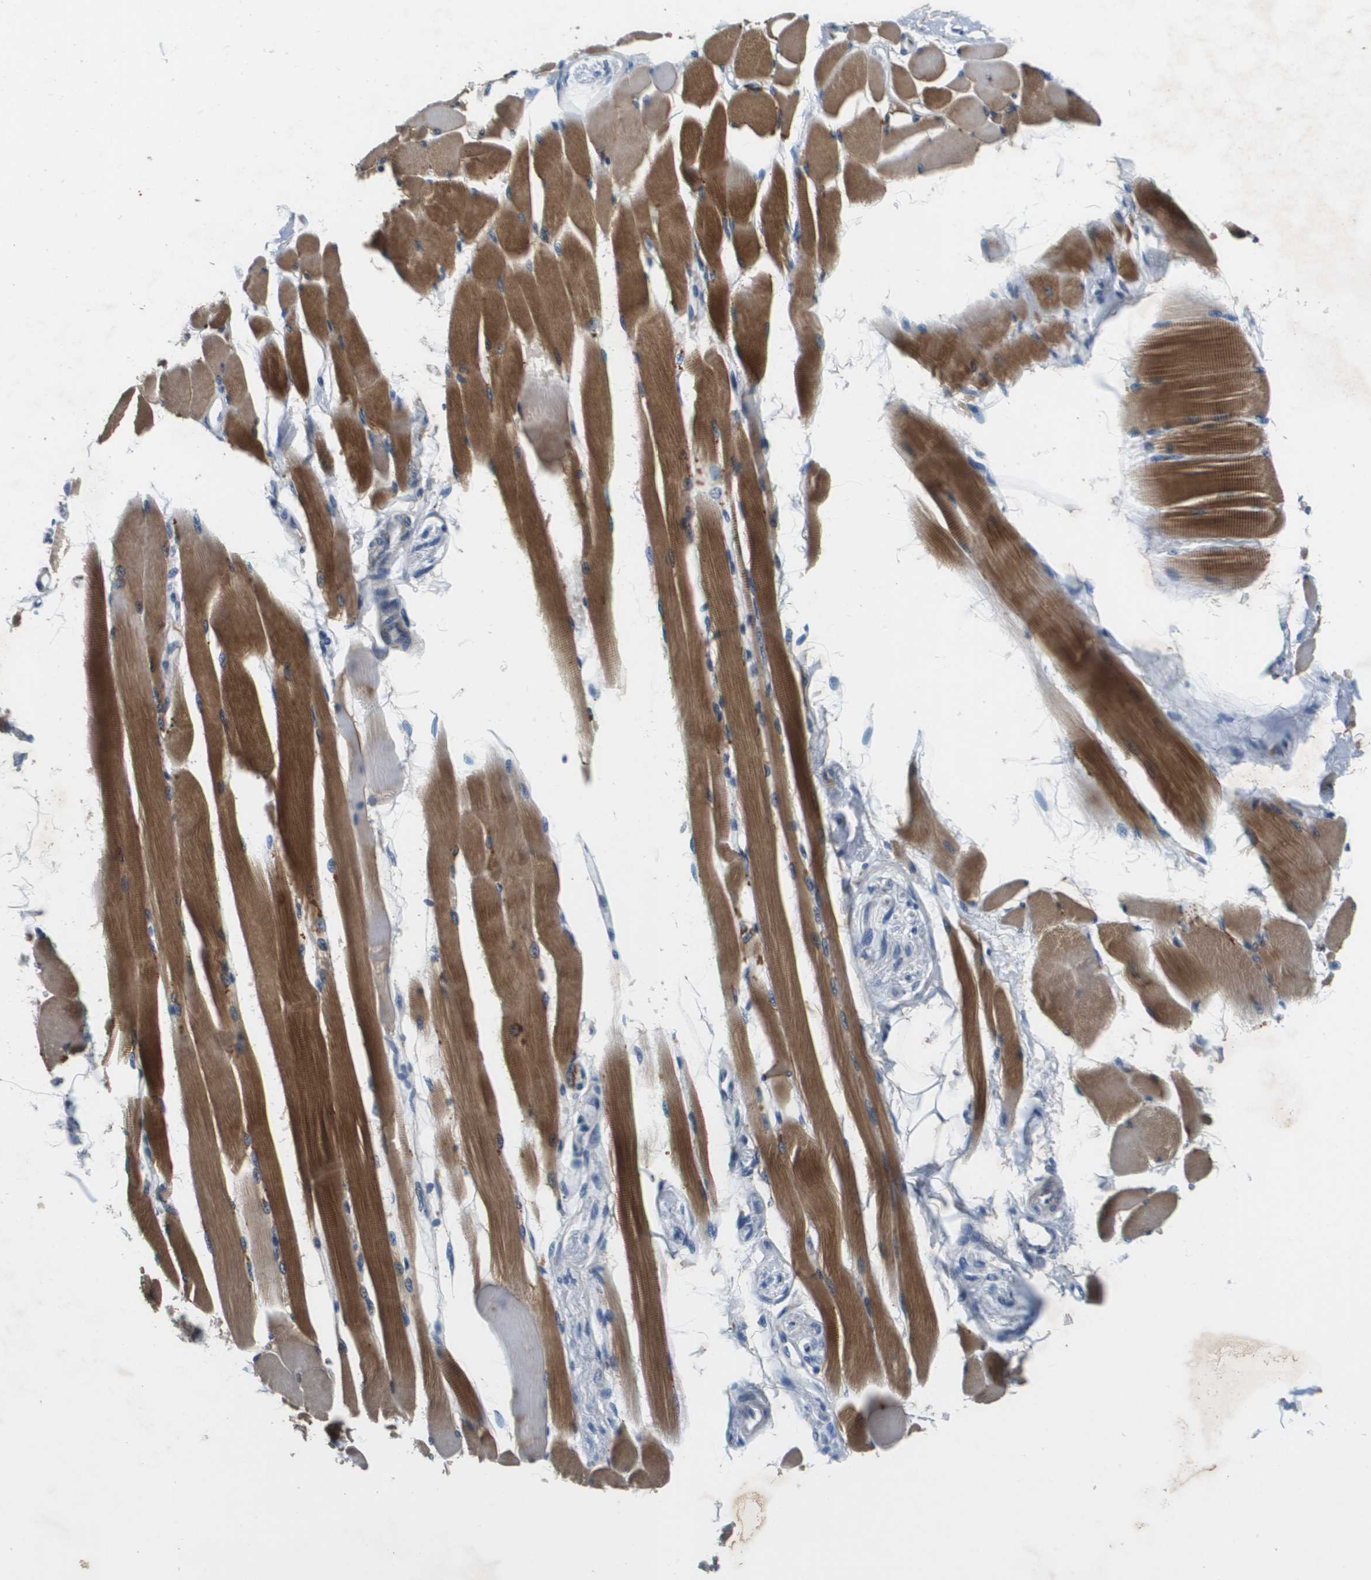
{"staining": {"intensity": "strong", "quantity": ">75%", "location": "cytoplasmic/membranous"}, "tissue": "skeletal muscle", "cell_type": "Myocytes", "image_type": "normal", "snomed": [{"axis": "morphology", "description": "Normal tissue, NOS"}, {"axis": "topography", "description": "Skeletal muscle"}, {"axis": "topography", "description": "Peripheral nerve tissue"}], "caption": "Human skeletal muscle stained with a protein marker shows strong staining in myocytes.", "gene": "KCNQ5", "patient": {"sex": "female", "age": 84}}